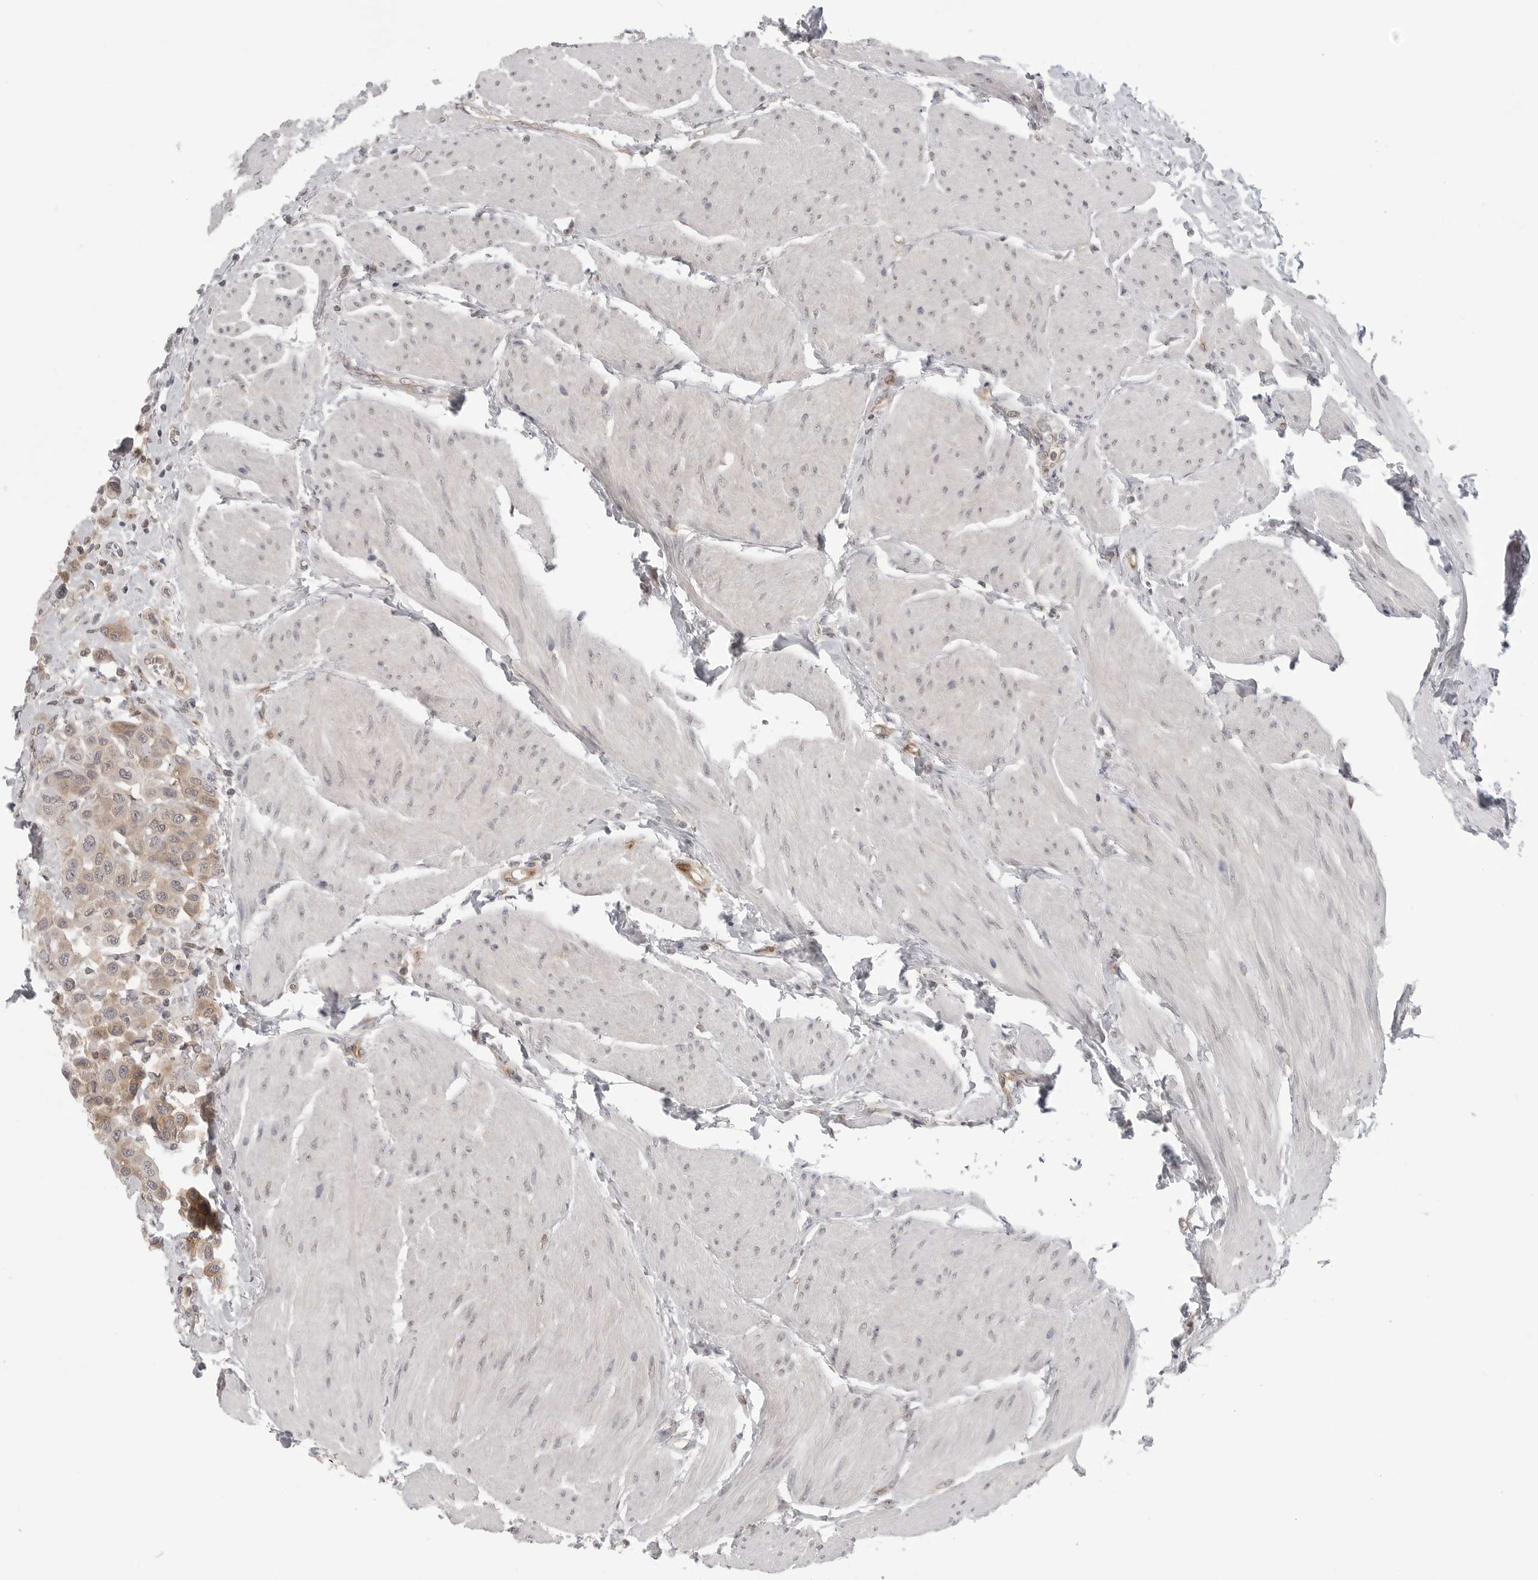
{"staining": {"intensity": "weak", "quantity": ">75%", "location": "cytoplasmic/membranous"}, "tissue": "urothelial cancer", "cell_type": "Tumor cells", "image_type": "cancer", "snomed": [{"axis": "morphology", "description": "Urothelial carcinoma, High grade"}, {"axis": "topography", "description": "Urinary bladder"}], "caption": "About >75% of tumor cells in high-grade urothelial carcinoma exhibit weak cytoplasmic/membranous protein staining as visualized by brown immunohistochemical staining.", "gene": "IFNGR1", "patient": {"sex": "male", "age": 50}}